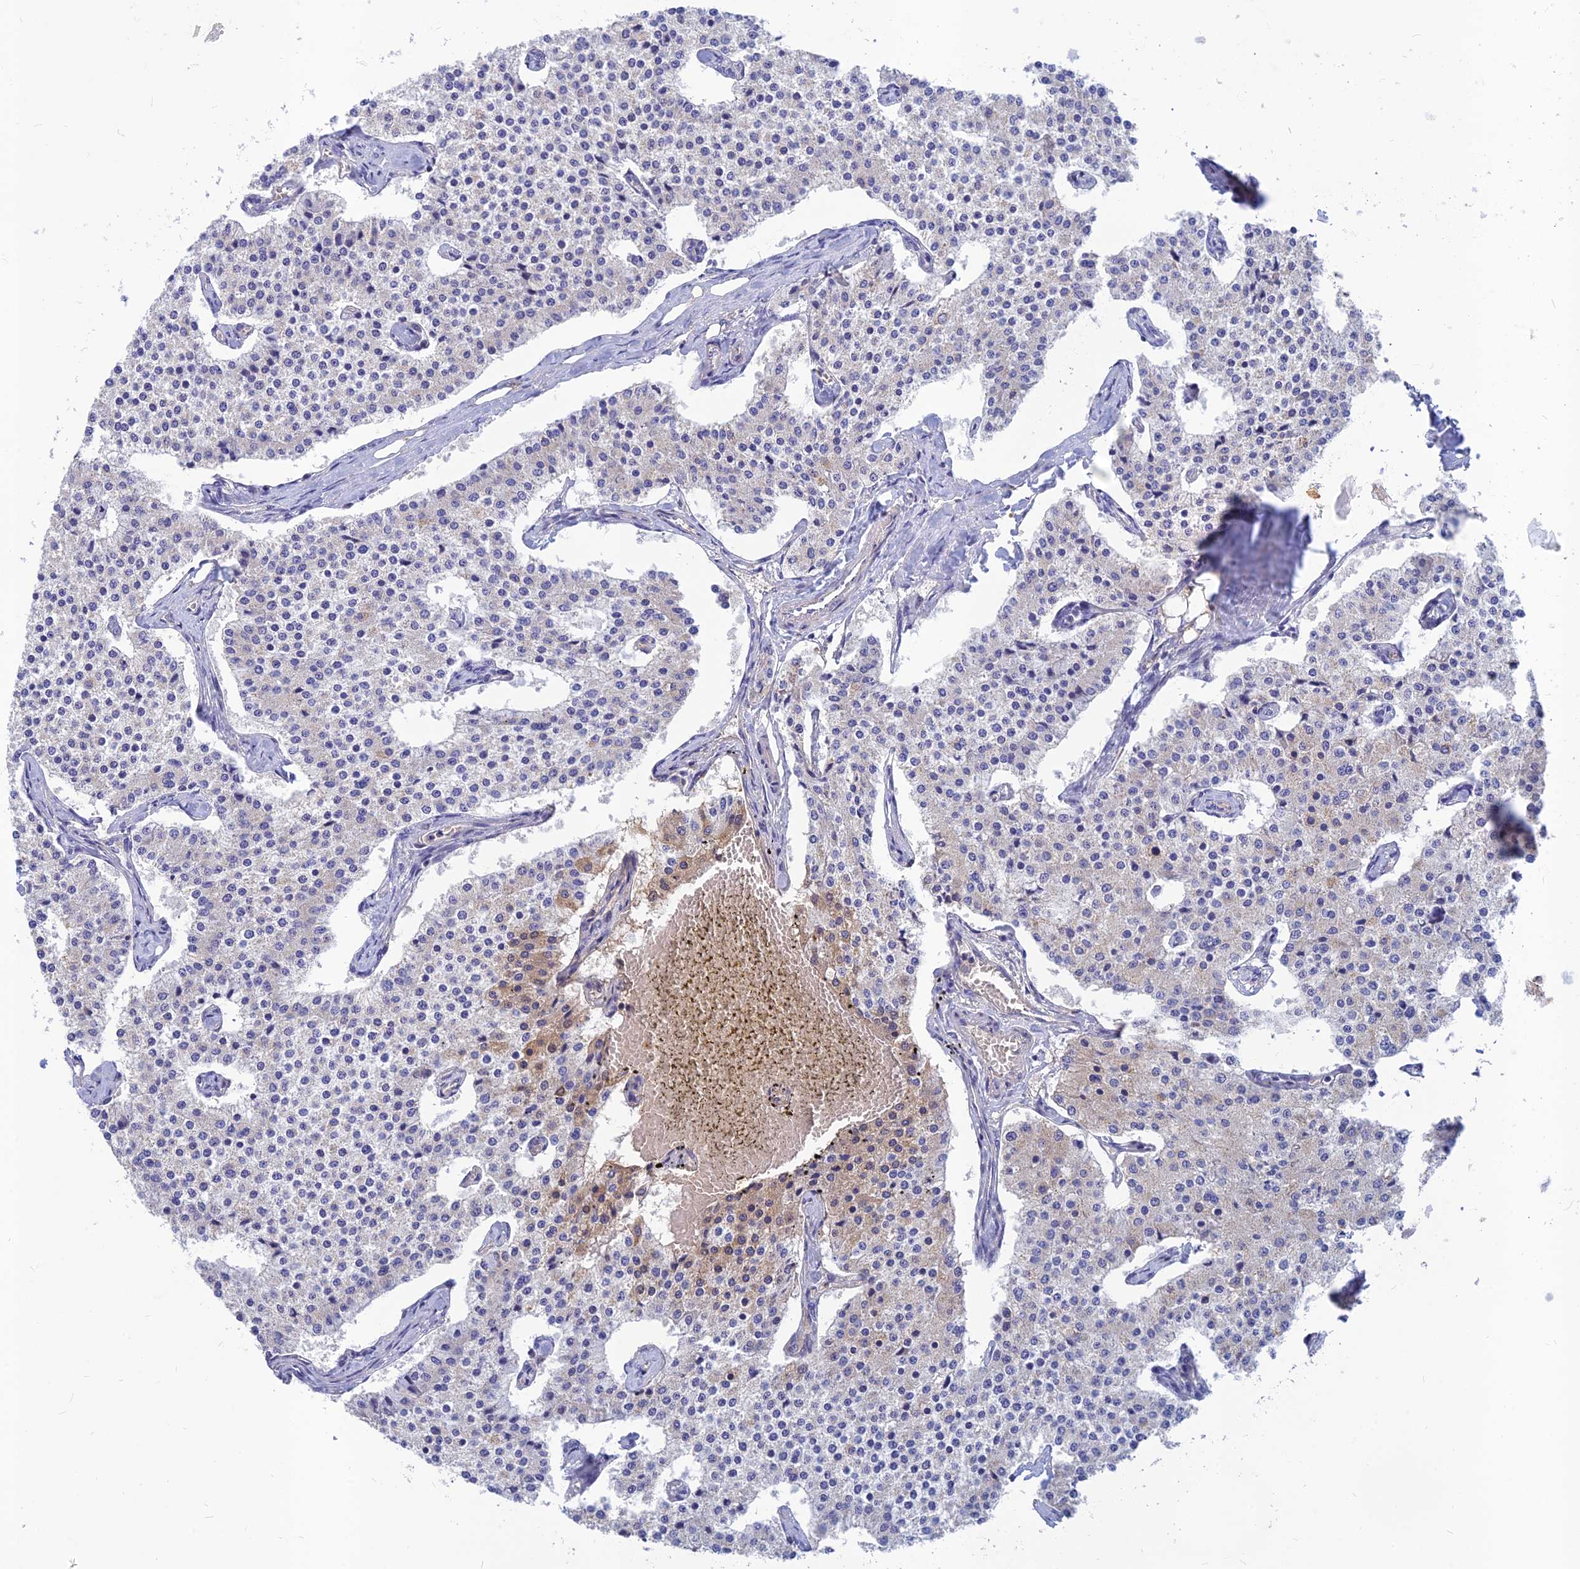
{"staining": {"intensity": "weak", "quantity": "<25%", "location": "cytoplasmic/membranous"}, "tissue": "carcinoid", "cell_type": "Tumor cells", "image_type": "cancer", "snomed": [{"axis": "morphology", "description": "Carcinoid, malignant, NOS"}, {"axis": "topography", "description": "Colon"}], "caption": "This is a photomicrograph of IHC staining of carcinoid, which shows no staining in tumor cells.", "gene": "CACNA1B", "patient": {"sex": "female", "age": 52}}